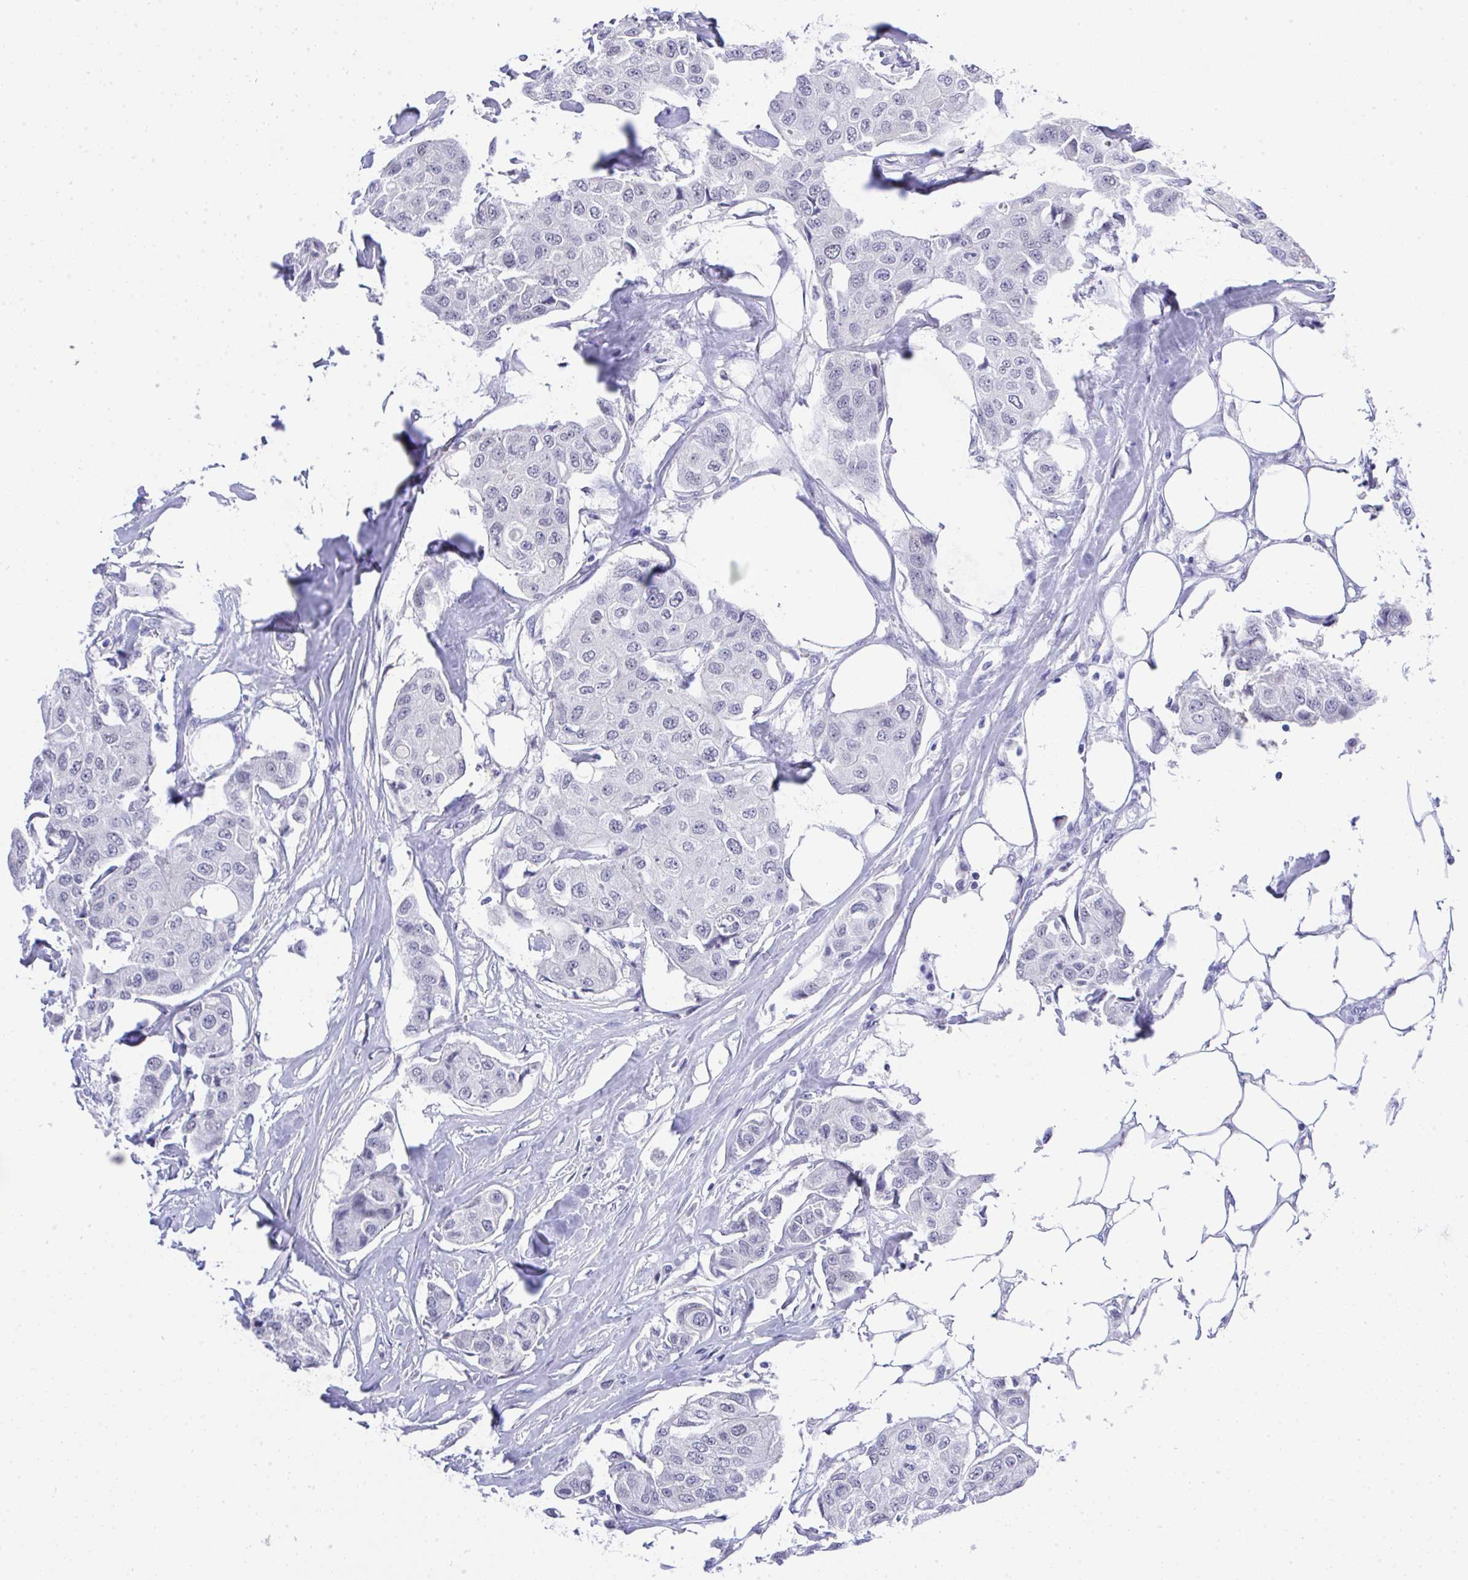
{"staining": {"intensity": "negative", "quantity": "none", "location": "none"}, "tissue": "breast cancer", "cell_type": "Tumor cells", "image_type": "cancer", "snomed": [{"axis": "morphology", "description": "Duct carcinoma"}, {"axis": "topography", "description": "Breast"}, {"axis": "topography", "description": "Lymph node"}], "caption": "DAB (3,3'-diaminobenzidine) immunohistochemical staining of human breast cancer displays no significant staining in tumor cells.", "gene": "MS4A12", "patient": {"sex": "female", "age": 80}}